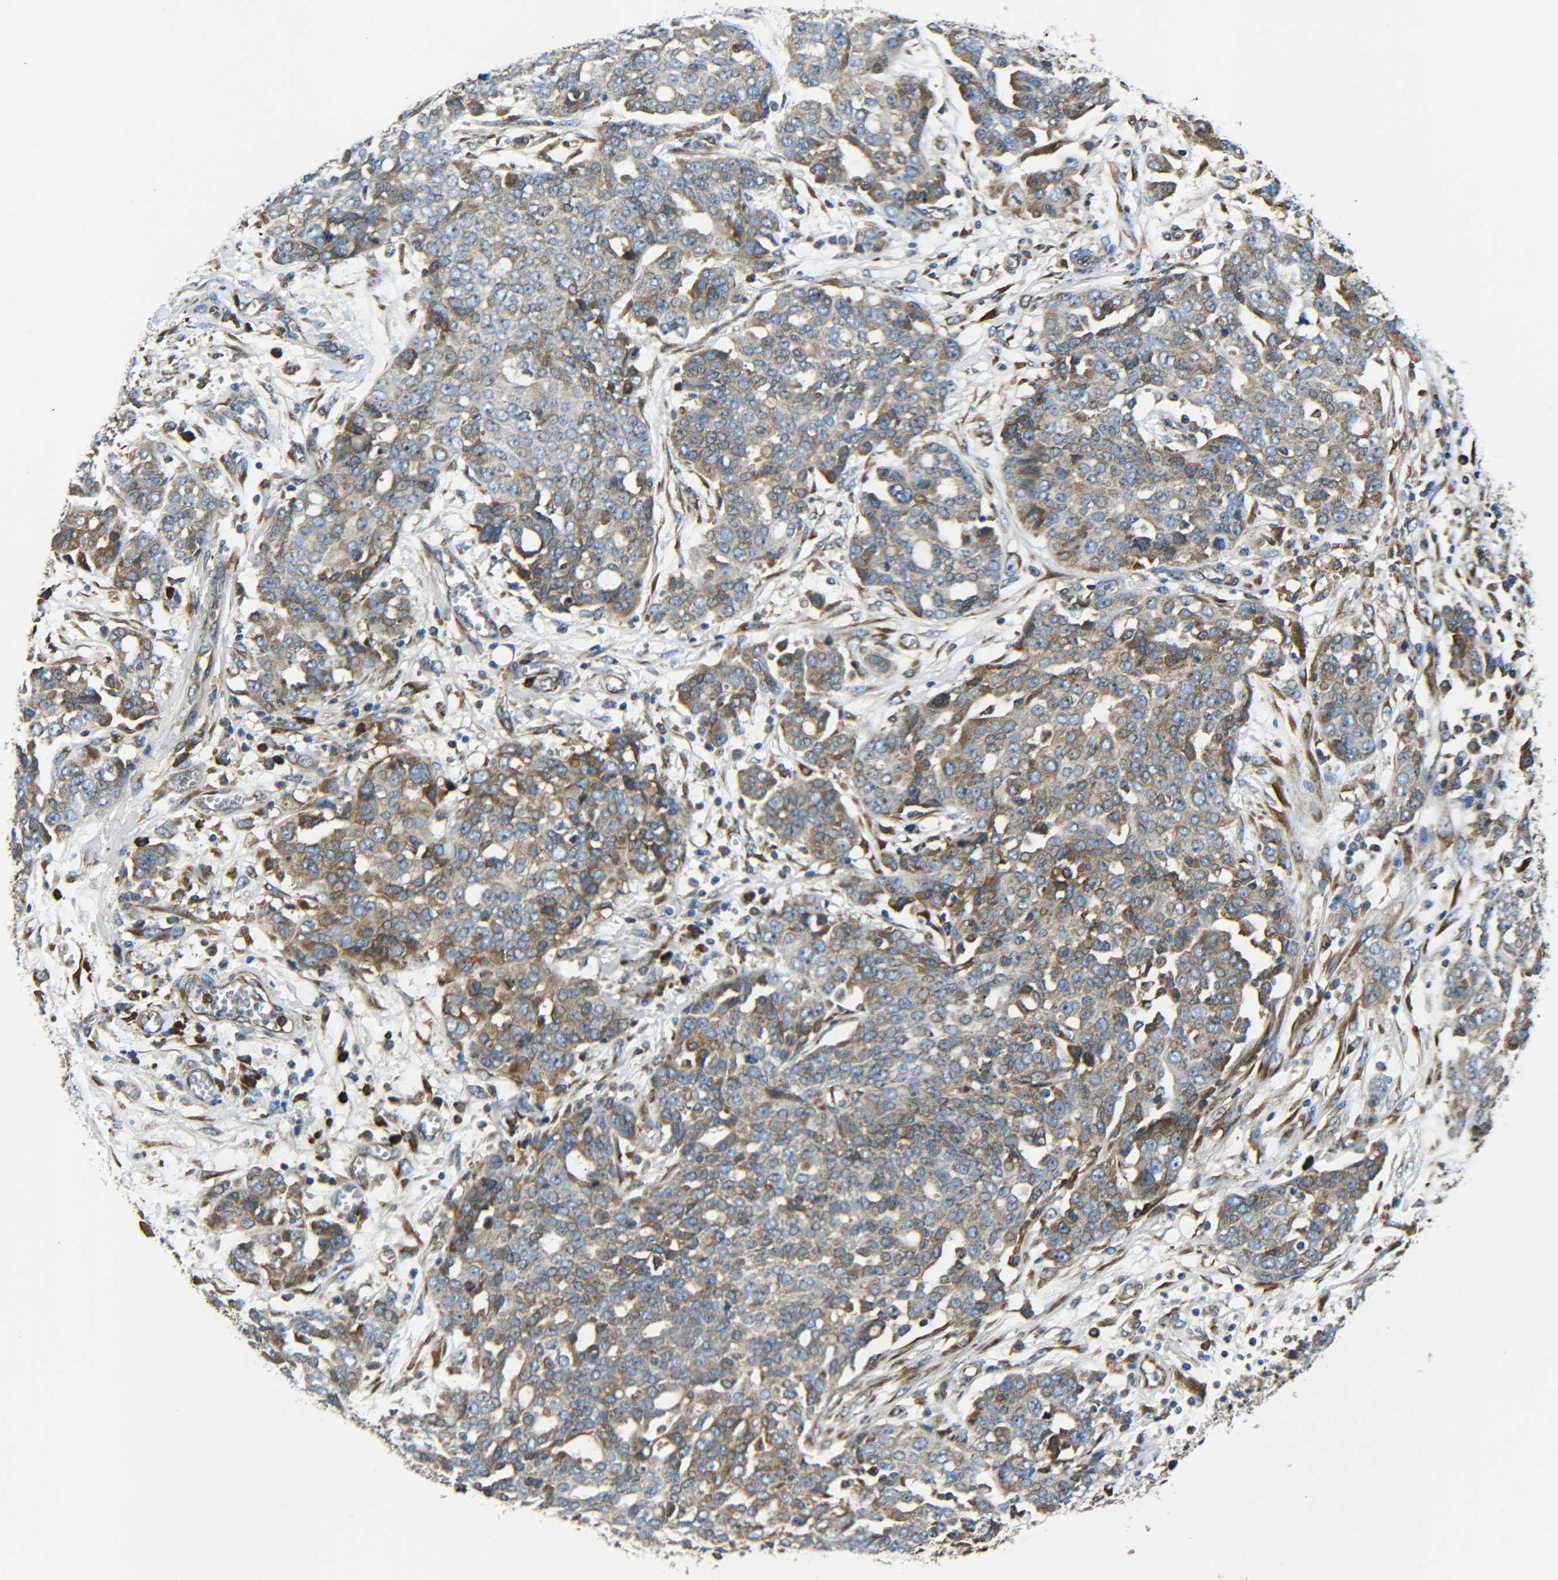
{"staining": {"intensity": "moderate", "quantity": "<25%", "location": "cytoplasmic/membranous"}, "tissue": "ovarian cancer", "cell_type": "Tumor cells", "image_type": "cancer", "snomed": [{"axis": "morphology", "description": "Cystadenocarcinoma, serous, NOS"}, {"axis": "topography", "description": "Soft tissue"}, {"axis": "topography", "description": "Ovary"}], "caption": "A micrograph showing moderate cytoplasmic/membranous expression in approximately <25% of tumor cells in ovarian cancer (serous cystadenocarcinoma), as visualized by brown immunohistochemical staining.", "gene": "PREB", "patient": {"sex": "female", "age": 57}}